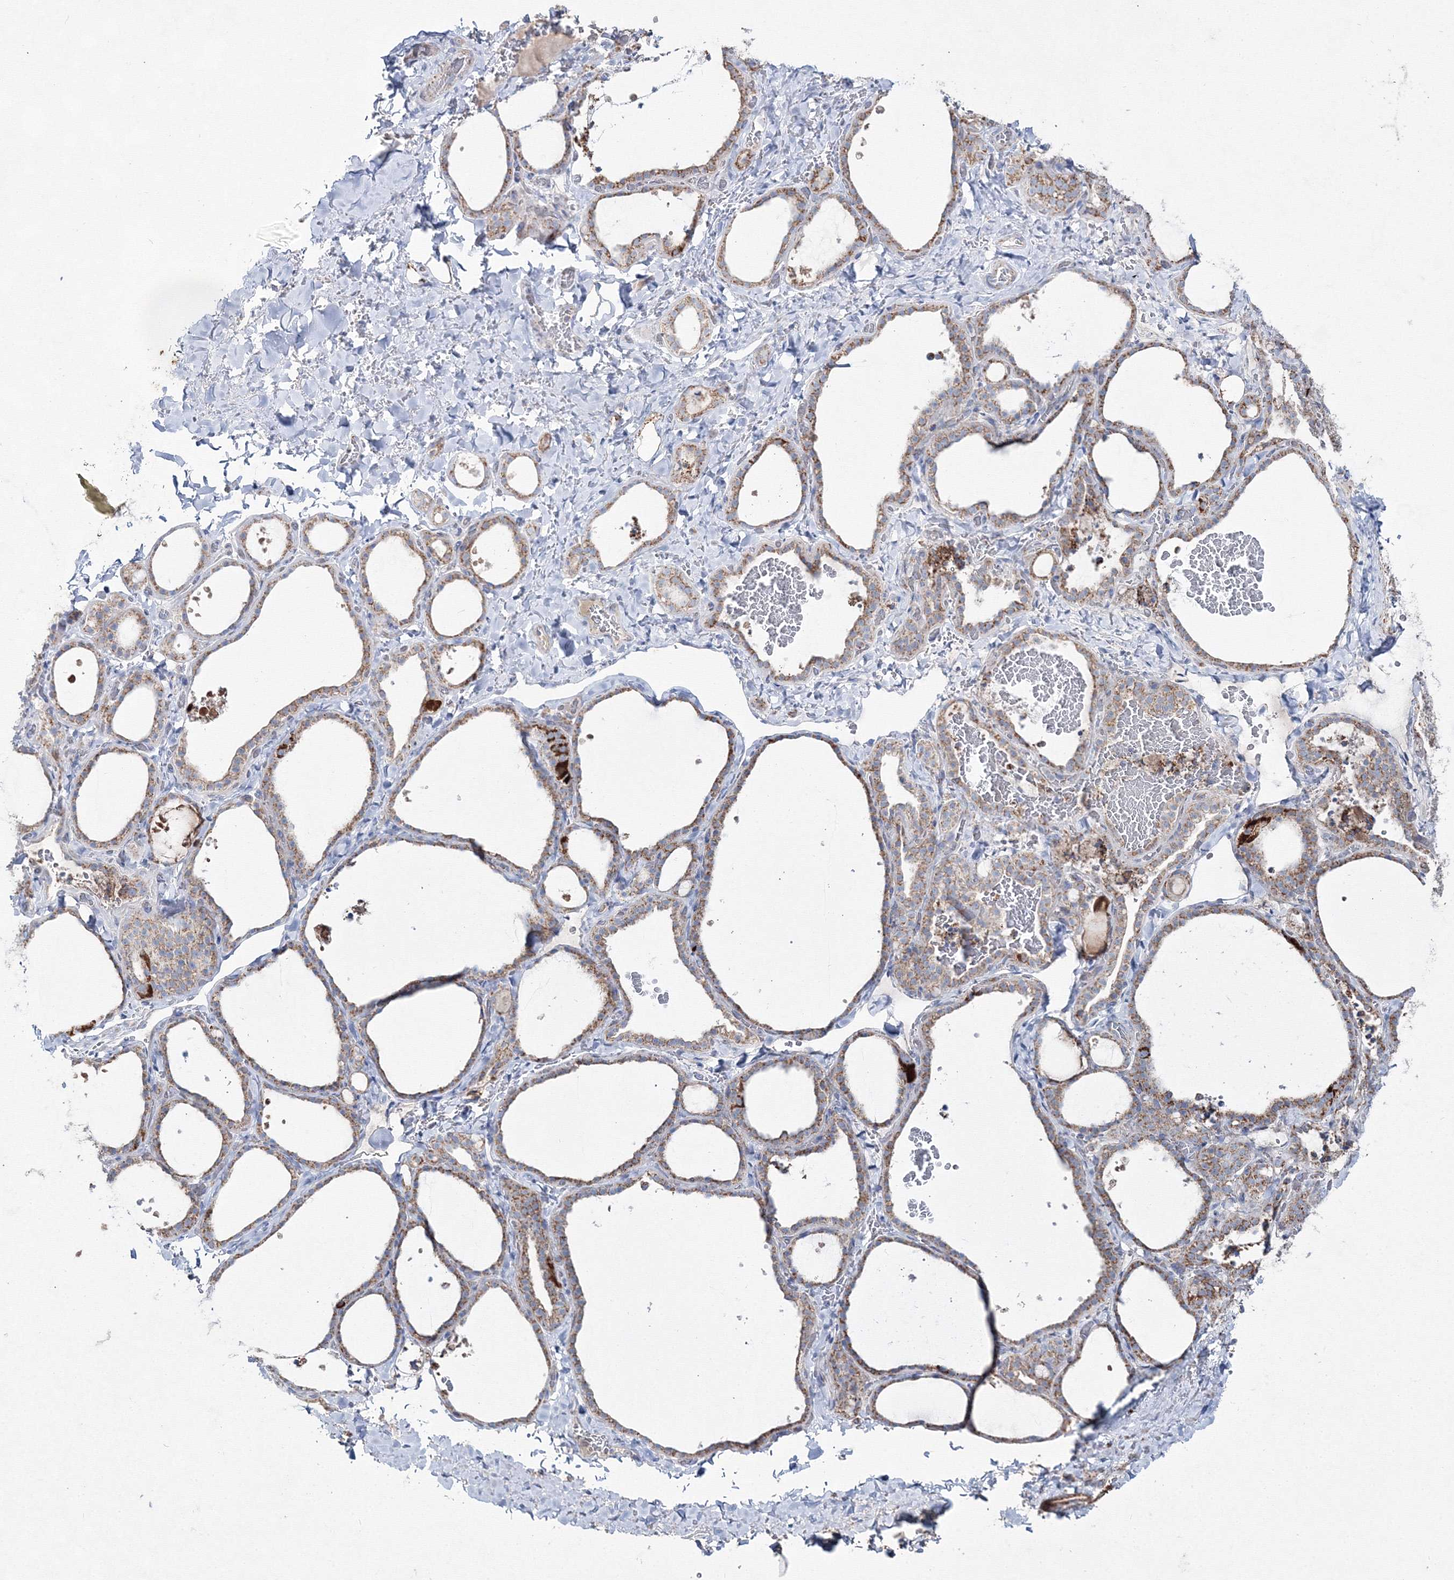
{"staining": {"intensity": "moderate", "quantity": ">75%", "location": "cytoplasmic/membranous"}, "tissue": "thyroid gland", "cell_type": "Glandular cells", "image_type": "normal", "snomed": [{"axis": "morphology", "description": "Normal tissue, NOS"}, {"axis": "topography", "description": "Thyroid gland"}], "caption": "Immunohistochemical staining of unremarkable thyroid gland exhibits >75% levels of moderate cytoplasmic/membranous protein expression in about >75% of glandular cells. (Brightfield microscopy of DAB IHC at high magnification).", "gene": "IGSF9", "patient": {"sex": "female", "age": 22}}